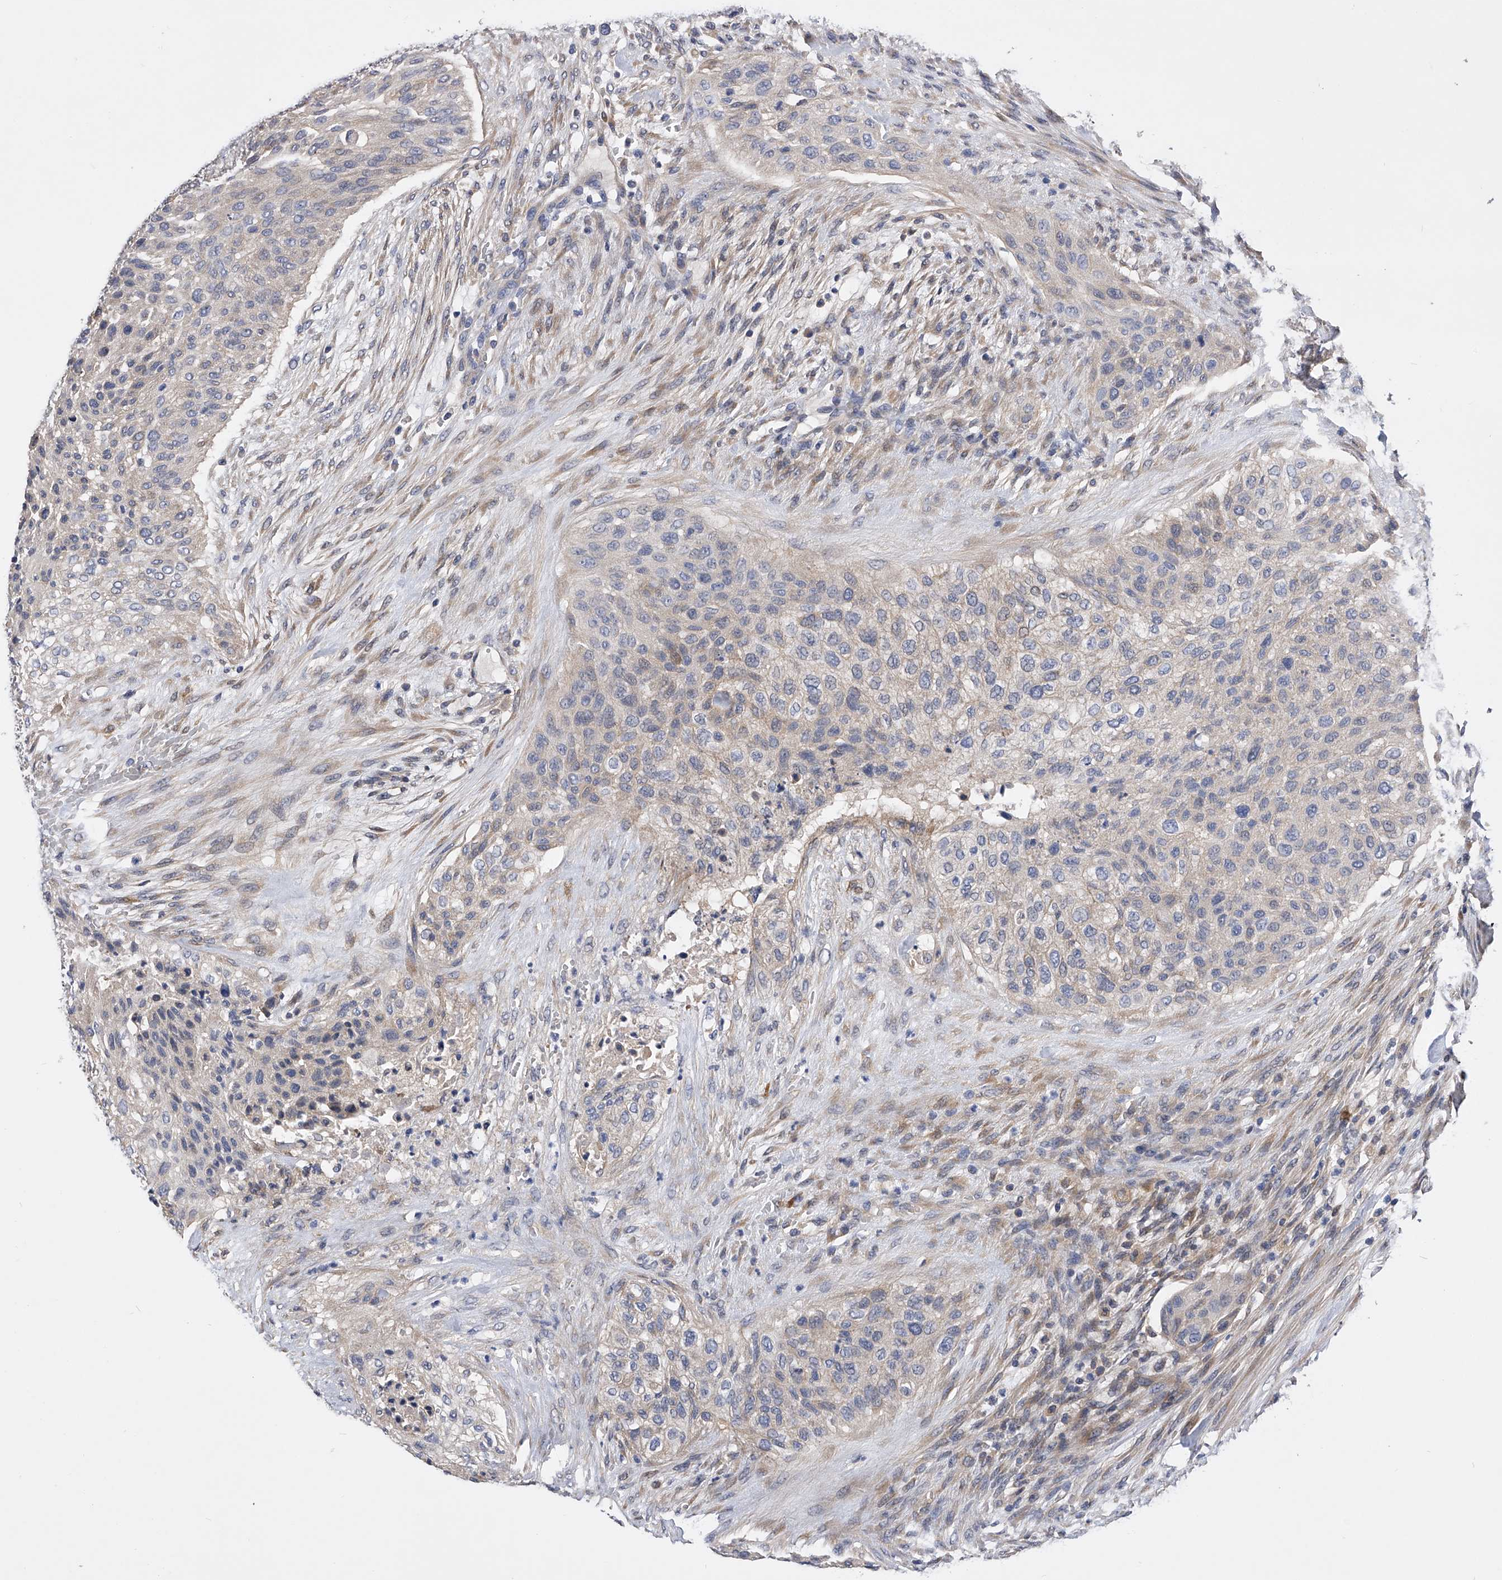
{"staining": {"intensity": "weak", "quantity": "<25%", "location": "cytoplasmic/membranous"}, "tissue": "urothelial cancer", "cell_type": "Tumor cells", "image_type": "cancer", "snomed": [{"axis": "morphology", "description": "Urothelial carcinoma, High grade"}, {"axis": "topography", "description": "Urinary bladder"}], "caption": "A photomicrograph of urothelial cancer stained for a protein exhibits no brown staining in tumor cells. (DAB (3,3'-diaminobenzidine) immunohistochemistry (IHC) with hematoxylin counter stain).", "gene": "ARL4C", "patient": {"sex": "male", "age": 35}}